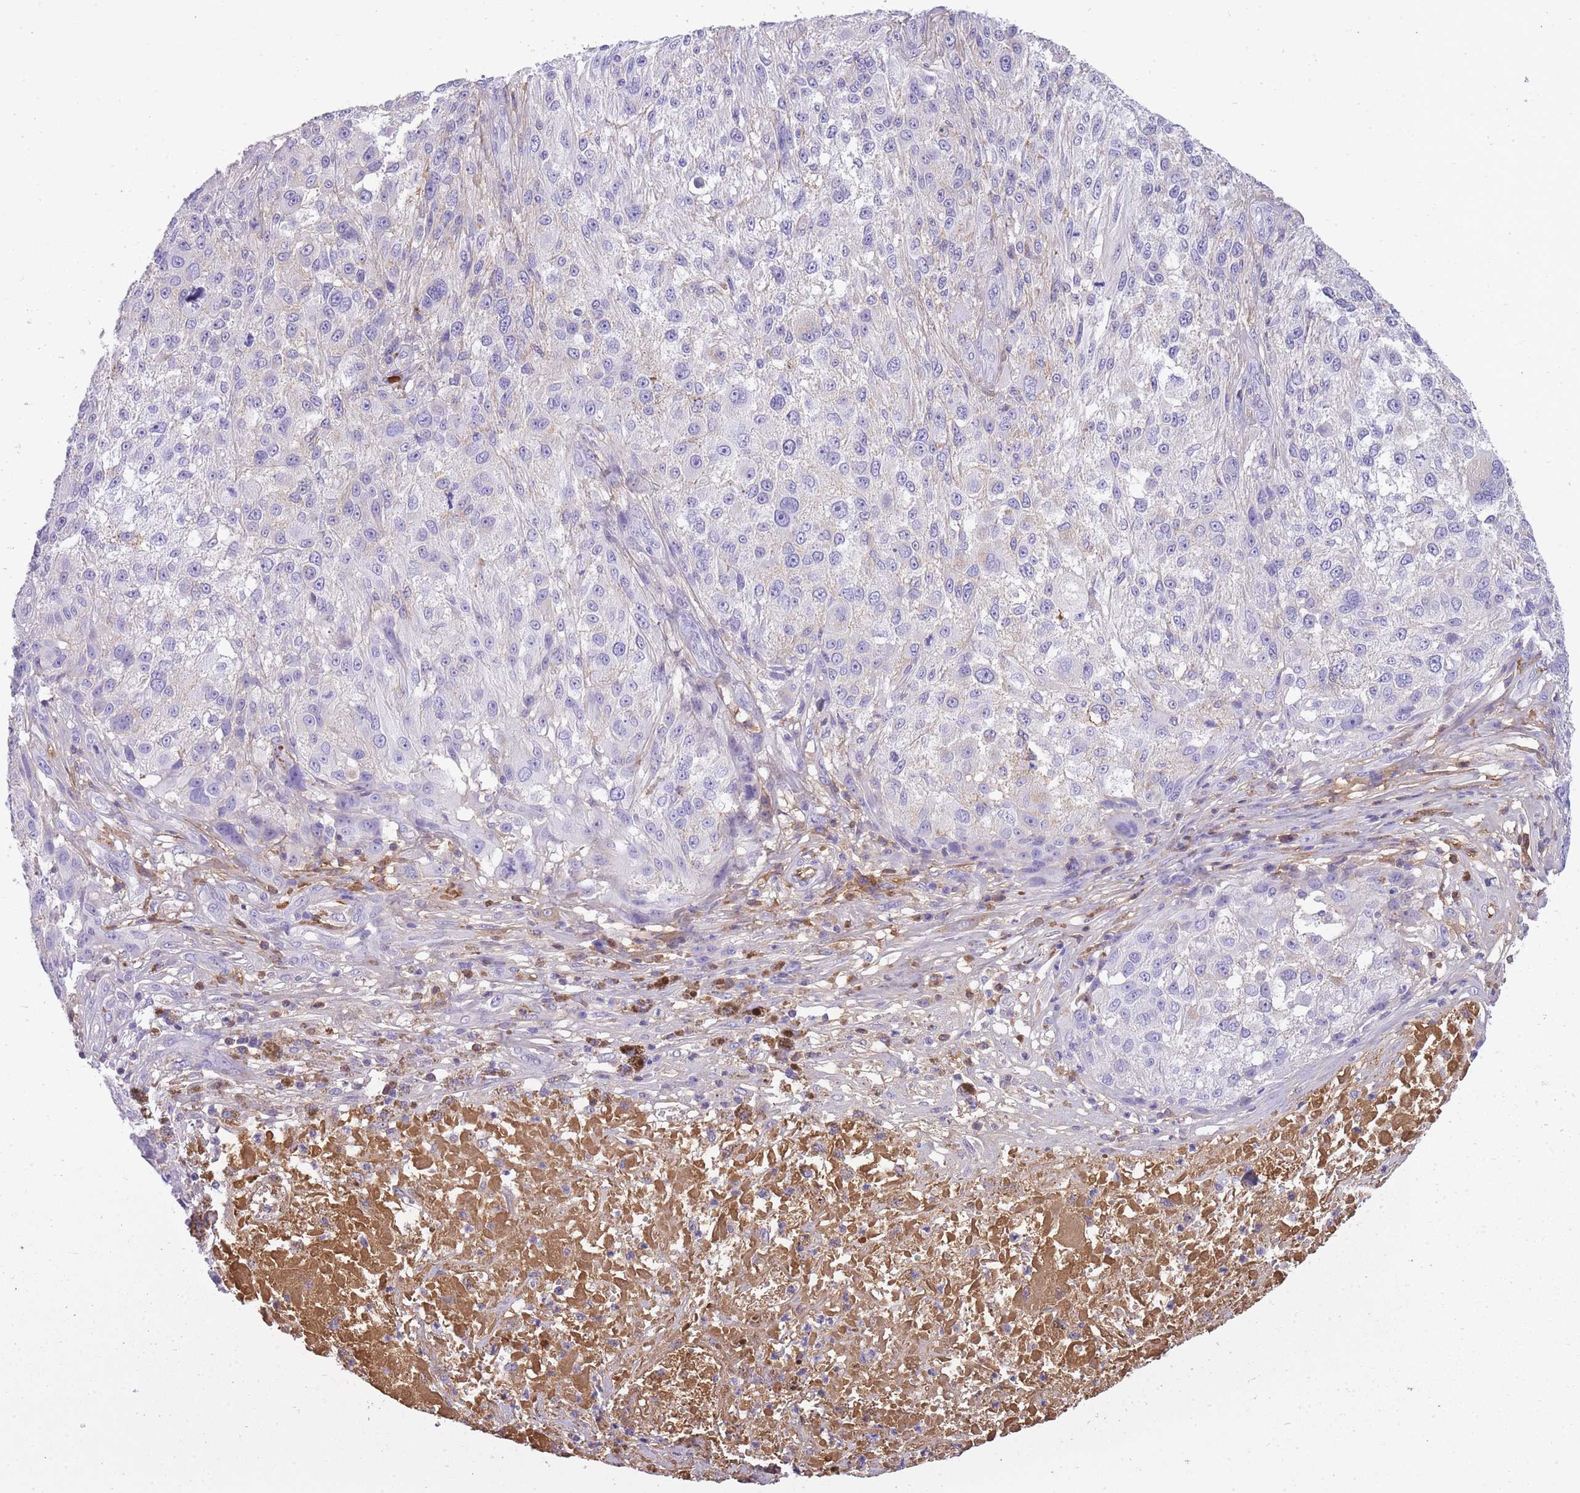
{"staining": {"intensity": "negative", "quantity": "none", "location": "none"}, "tissue": "melanoma", "cell_type": "Tumor cells", "image_type": "cancer", "snomed": [{"axis": "morphology", "description": "Normal morphology"}, {"axis": "morphology", "description": "Malignant melanoma, NOS"}, {"axis": "topography", "description": "Skin"}], "caption": "Immunohistochemistry (IHC) image of malignant melanoma stained for a protein (brown), which exhibits no positivity in tumor cells.", "gene": "IGKV1D-42", "patient": {"sex": "female", "age": 72}}